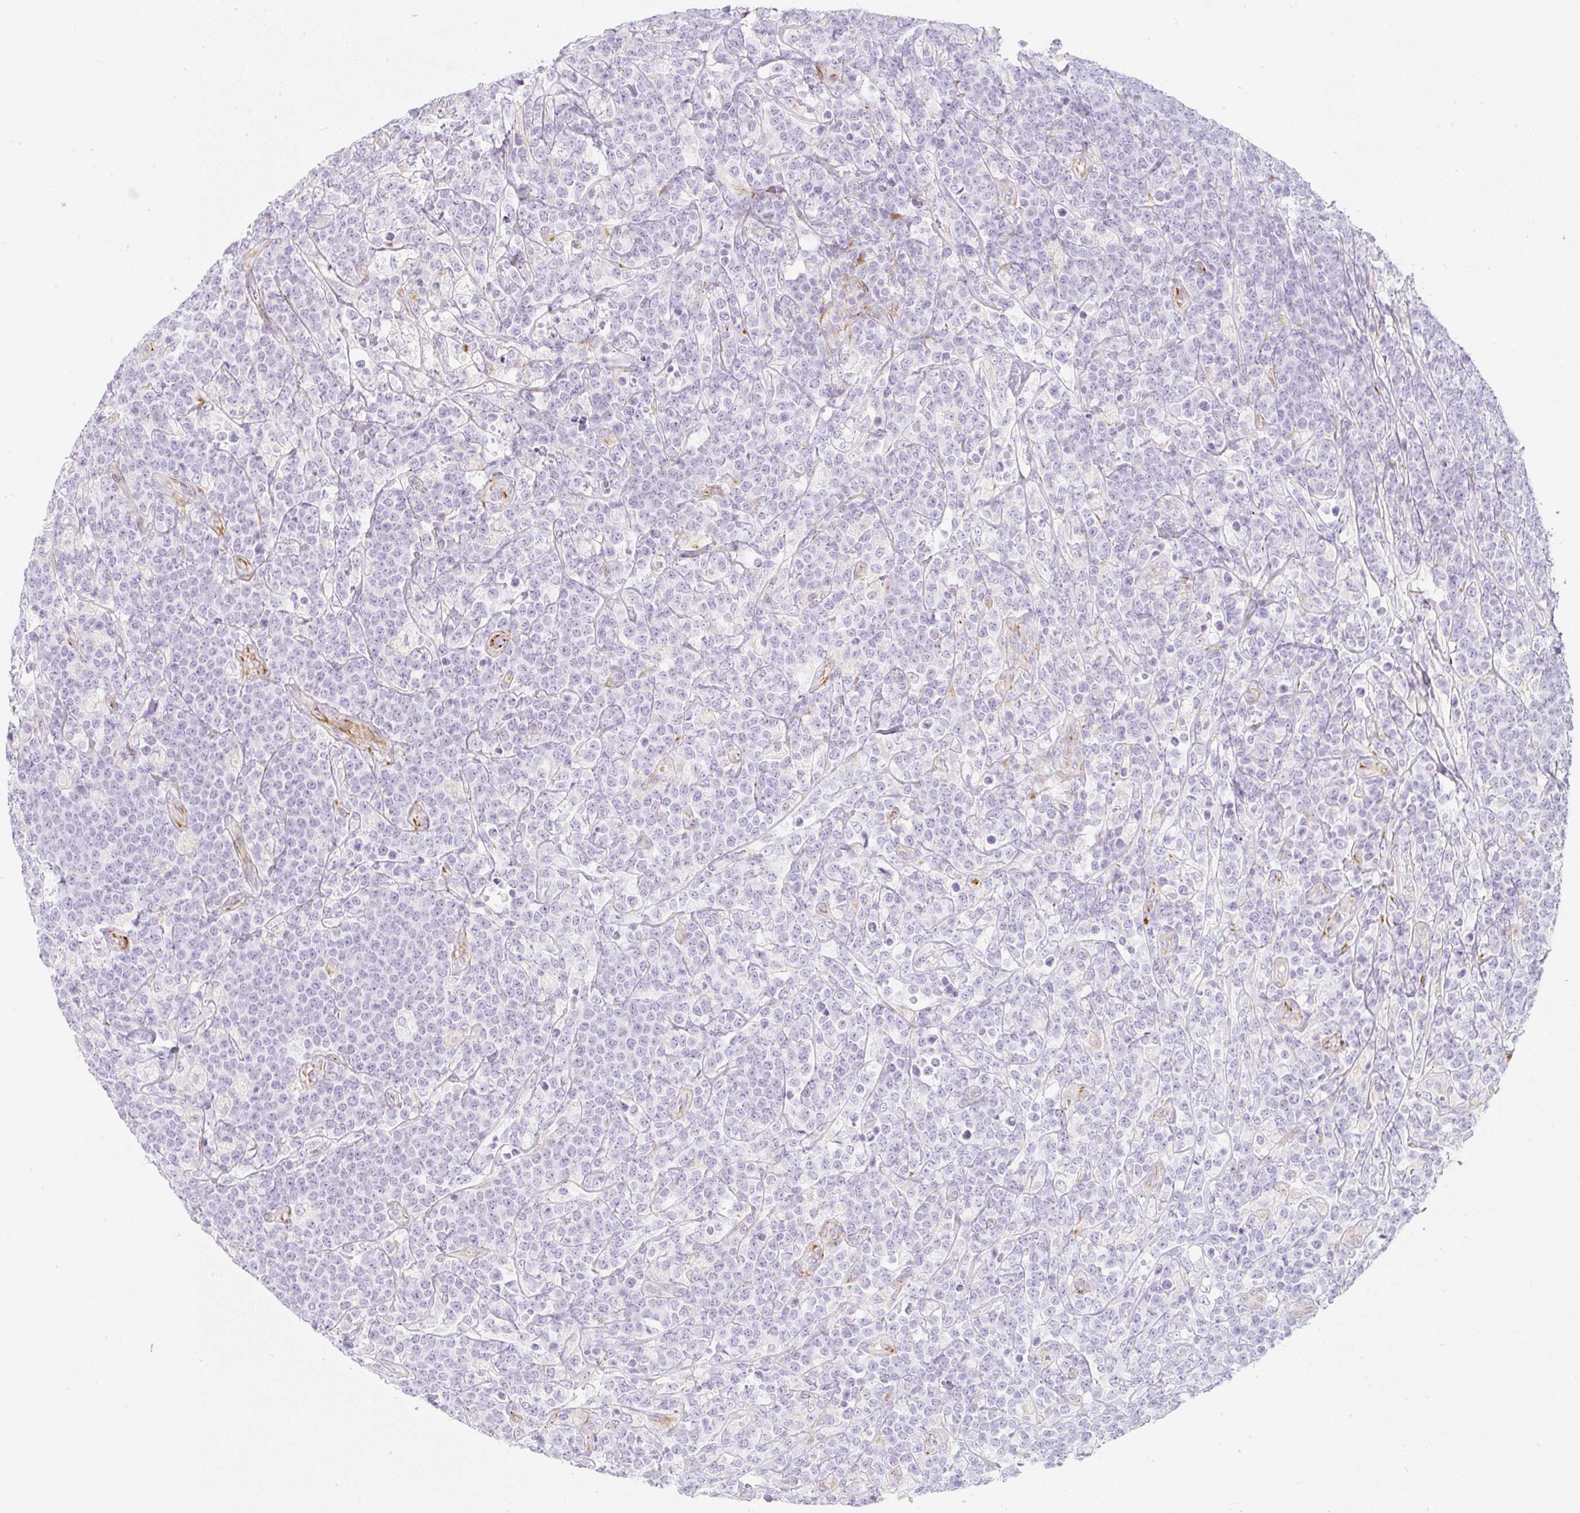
{"staining": {"intensity": "negative", "quantity": "none", "location": "none"}, "tissue": "lymphoma", "cell_type": "Tumor cells", "image_type": "cancer", "snomed": [{"axis": "morphology", "description": "Malignant lymphoma, non-Hodgkin's type, High grade"}, {"axis": "topography", "description": "Small intestine"}], "caption": "This is an immunohistochemistry (IHC) histopathology image of human malignant lymphoma, non-Hodgkin's type (high-grade). There is no staining in tumor cells.", "gene": "ZNF689", "patient": {"sex": "male", "age": 8}}